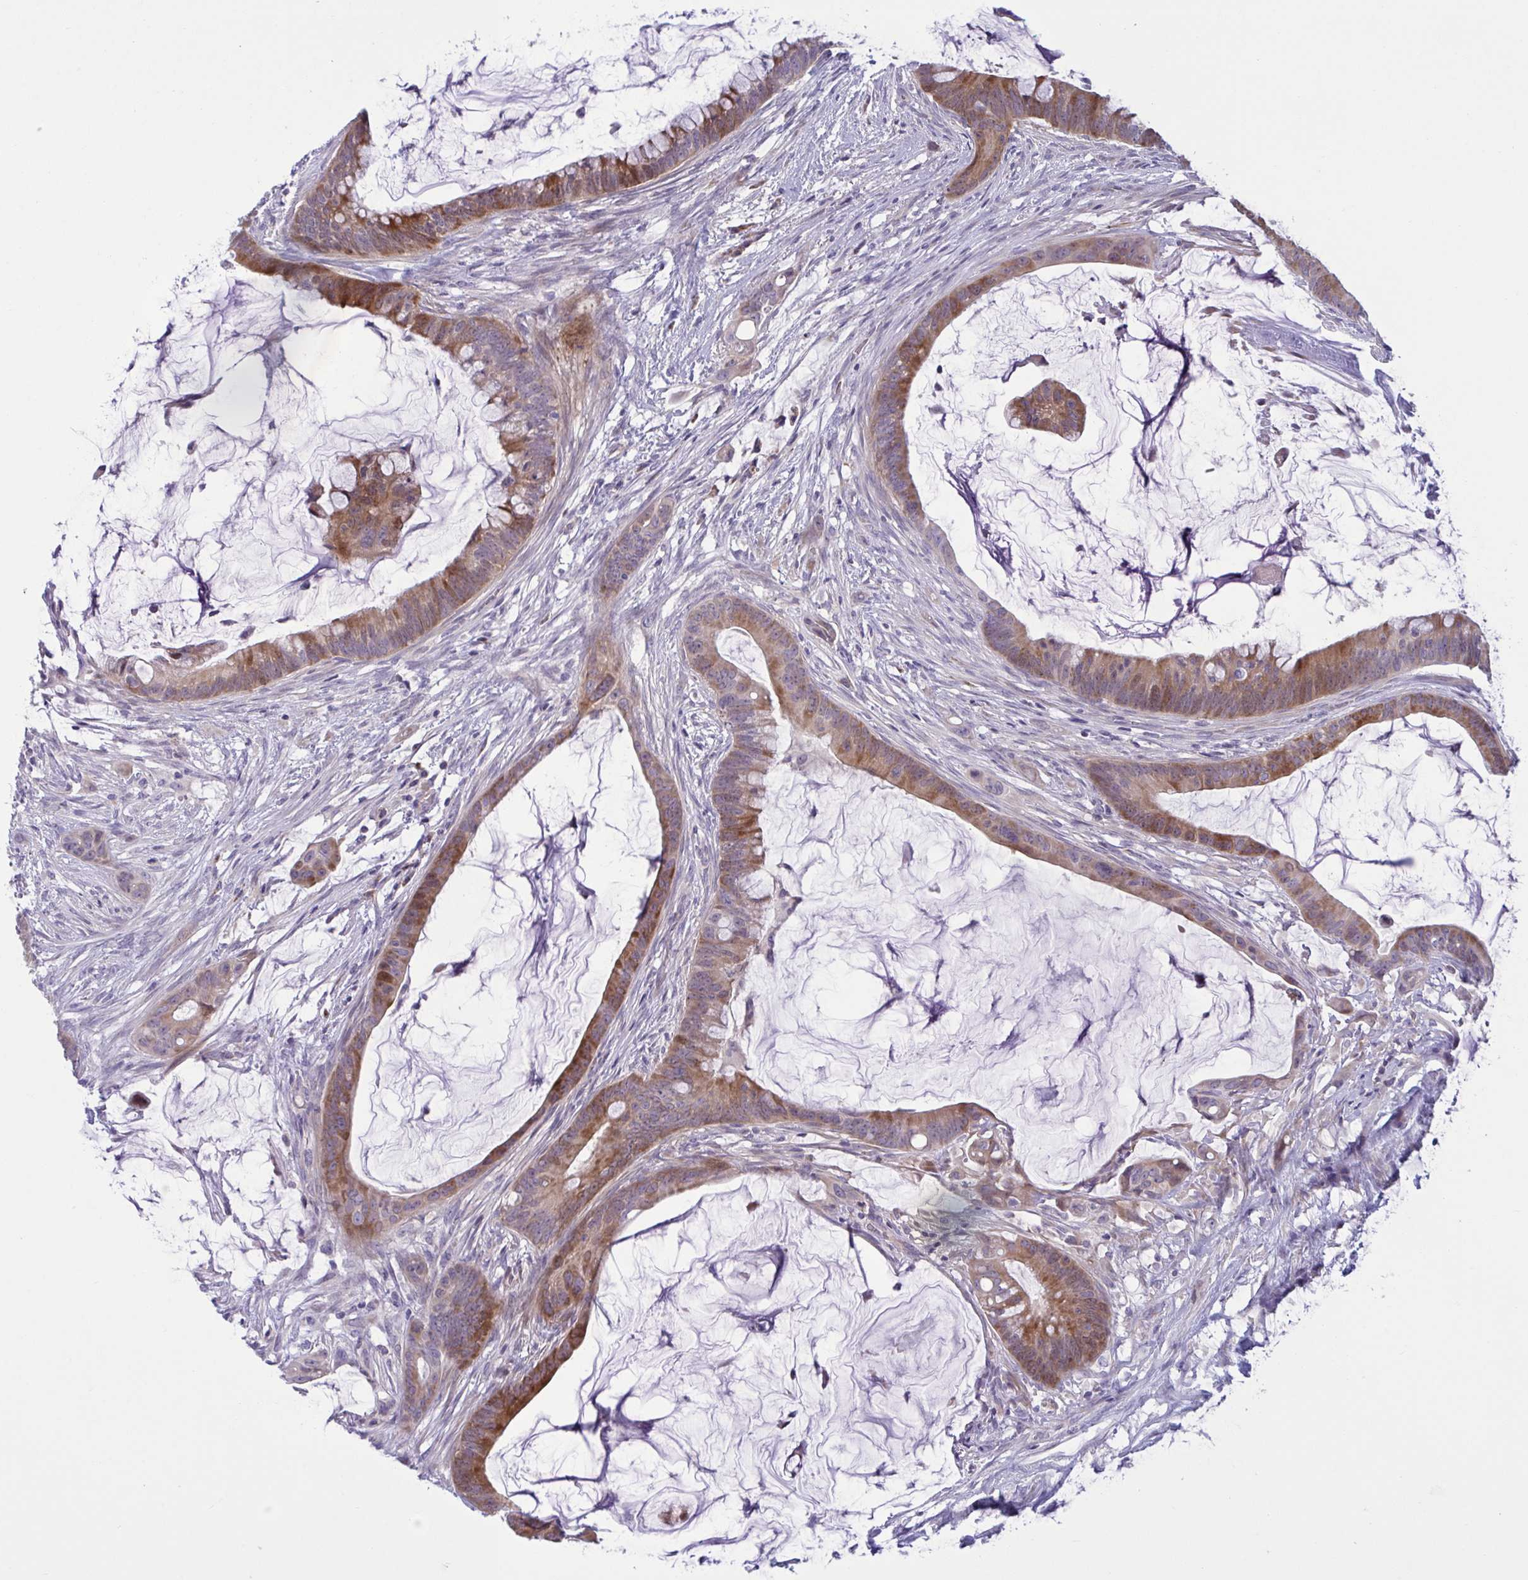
{"staining": {"intensity": "strong", "quantity": "25%-75%", "location": "cytoplasmic/membranous"}, "tissue": "colorectal cancer", "cell_type": "Tumor cells", "image_type": "cancer", "snomed": [{"axis": "morphology", "description": "Adenocarcinoma, NOS"}, {"axis": "topography", "description": "Colon"}], "caption": "Colorectal adenocarcinoma stained with a brown dye reveals strong cytoplasmic/membranous positive staining in about 25%-75% of tumor cells.", "gene": "VWC2", "patient": {"sex": "male", "age": 62}}